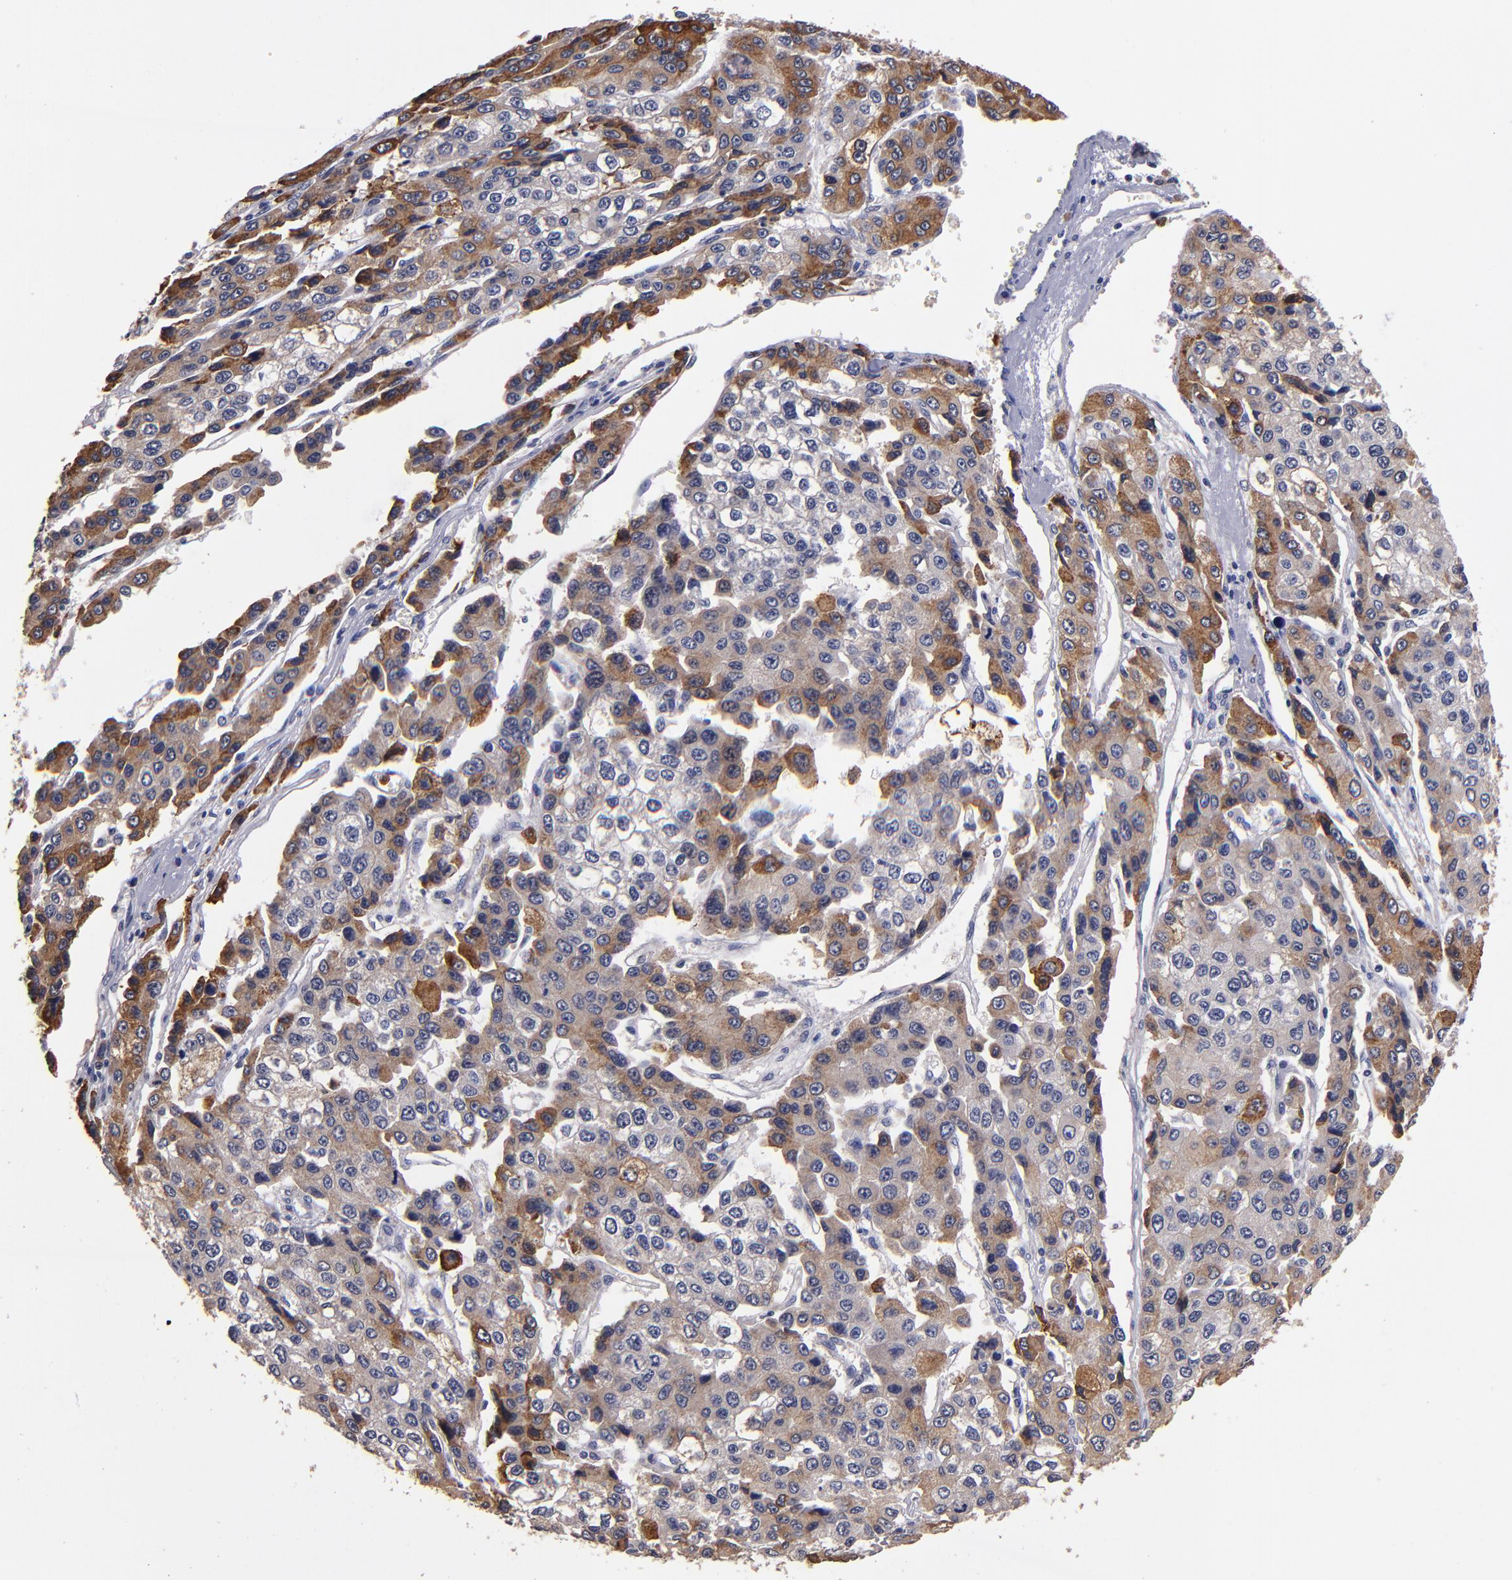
{"staining": {"intensity": "moderate", "quantity": "25%-75%", "location": "cytoplasmic/membranous"}, "tissue": "liver cancer", "cell_type": "Tumor cells", "image_type": "cancer", "snomed": [{"axis": "morphology", "description": "Carcinoma, Hepatocellular, NOS"}, {"axis": "topography", "description": "Liver"}], "caption": "Immunohistochemical staining of hepatocellular carcinoma (liver) displays medium levels of moderate cytoplasmic/membranous positivity in approximately 25%-75% of tumor cells. The staining was performed using DAB, with brown indicating positive protein expression. Nuclei are stained blue with hematoxylin.", "gene": "TTLL12", "patient": {"sex": "female", "age": 66}}